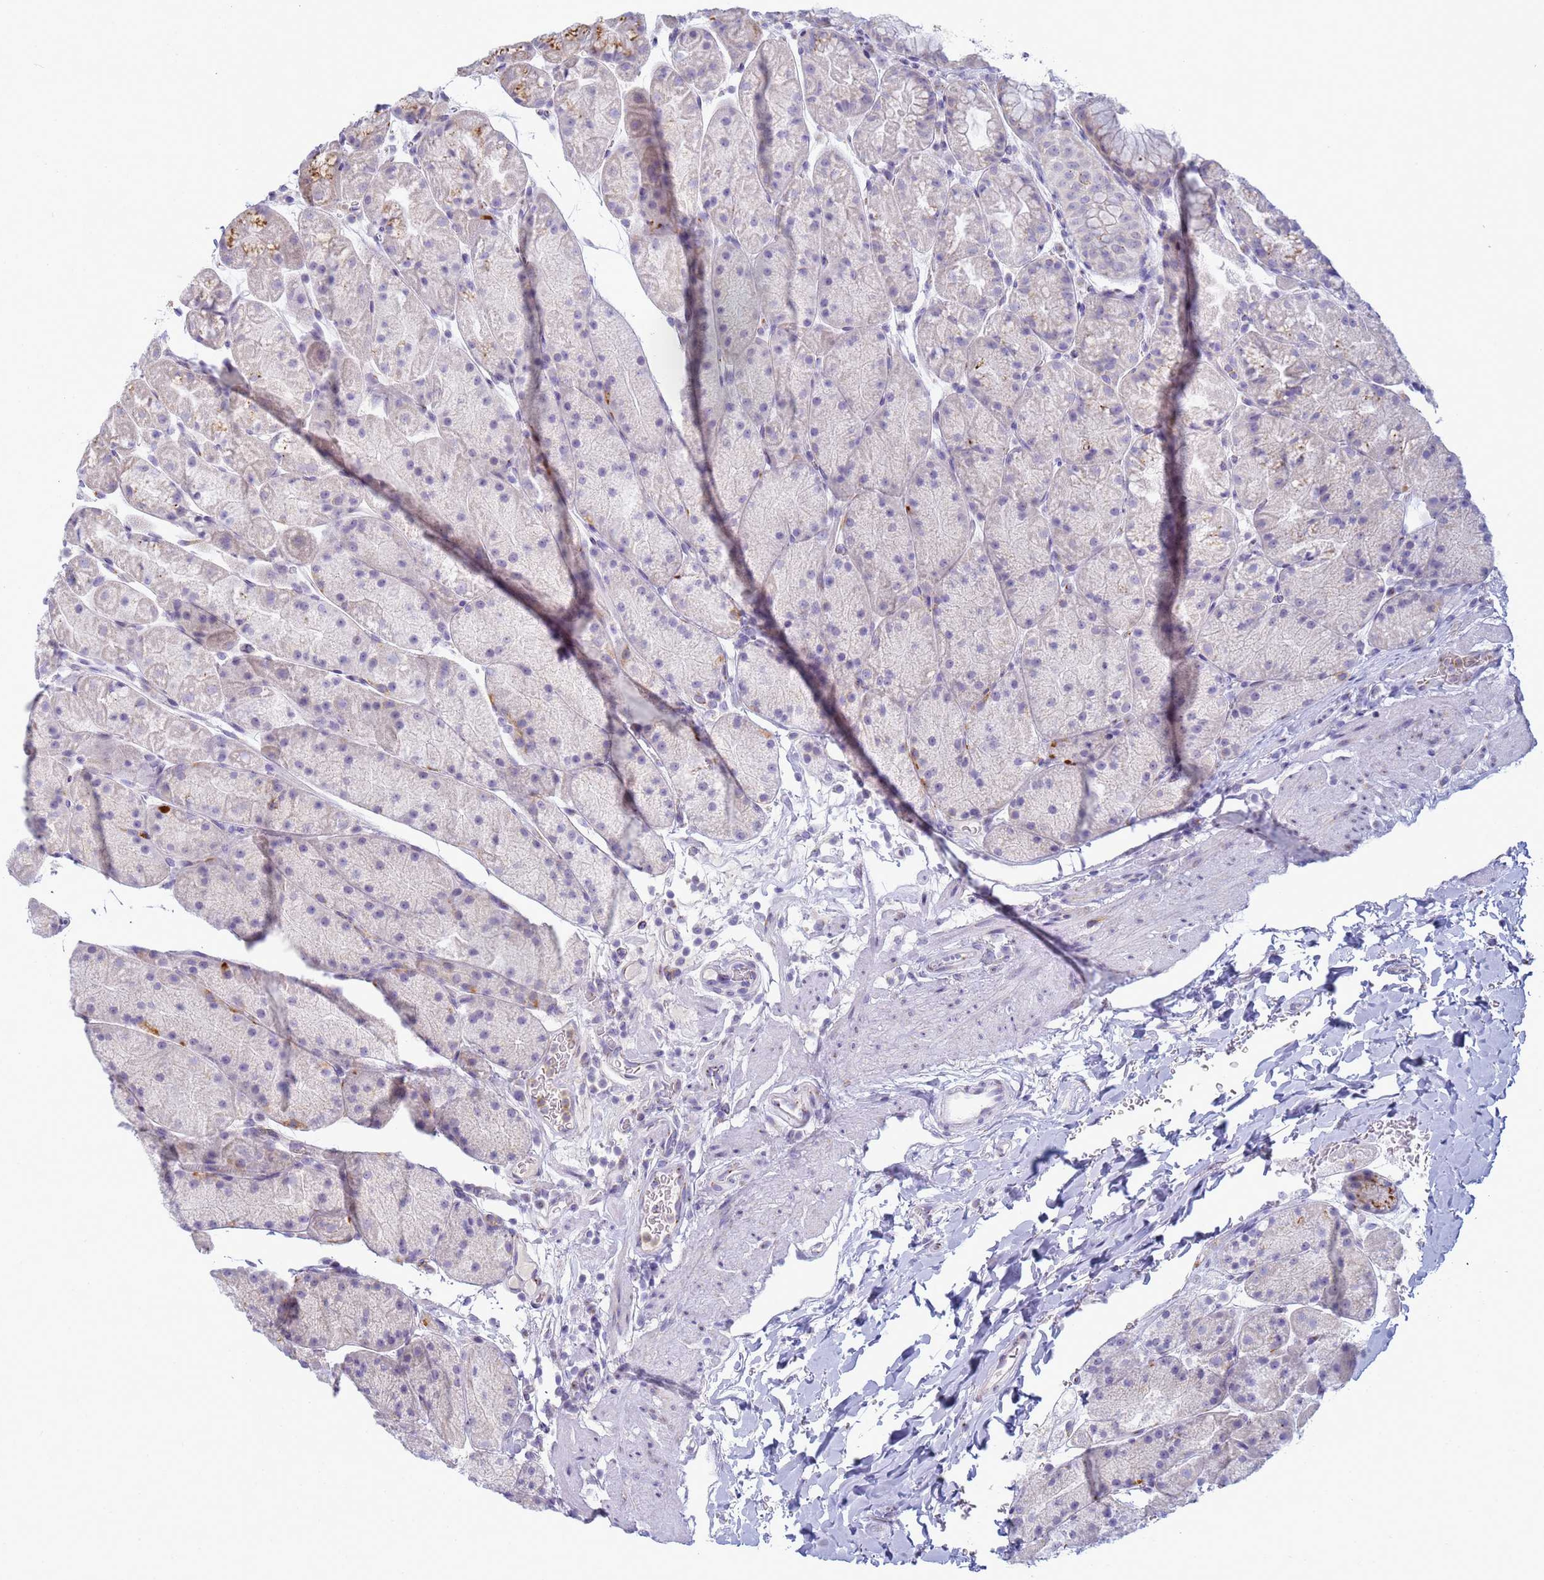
{"staining": {"intensity": "moderate", "quantity": "<25%", "location": "cytoplasmic/membranous"}, "tissue": "stomach", "cell_type": "Glandular cells", "image_type": "normal", "snomed": [{"axis": "morphology", "description": "Normal tissue, NOS"}, {"axis": "topography", "description": "Stomach, upper"}, {"axis": "topography", "description": "Stomach, lower"}], "caption": "Approximately <25% of glandular cells in normal human stomach demonstrate moderate cytoplasmic/membranous protein expression as visualized by brown immunohistochemical staining.", "gene": "CR1", "patient": {"sex": "male", "age": 67}}